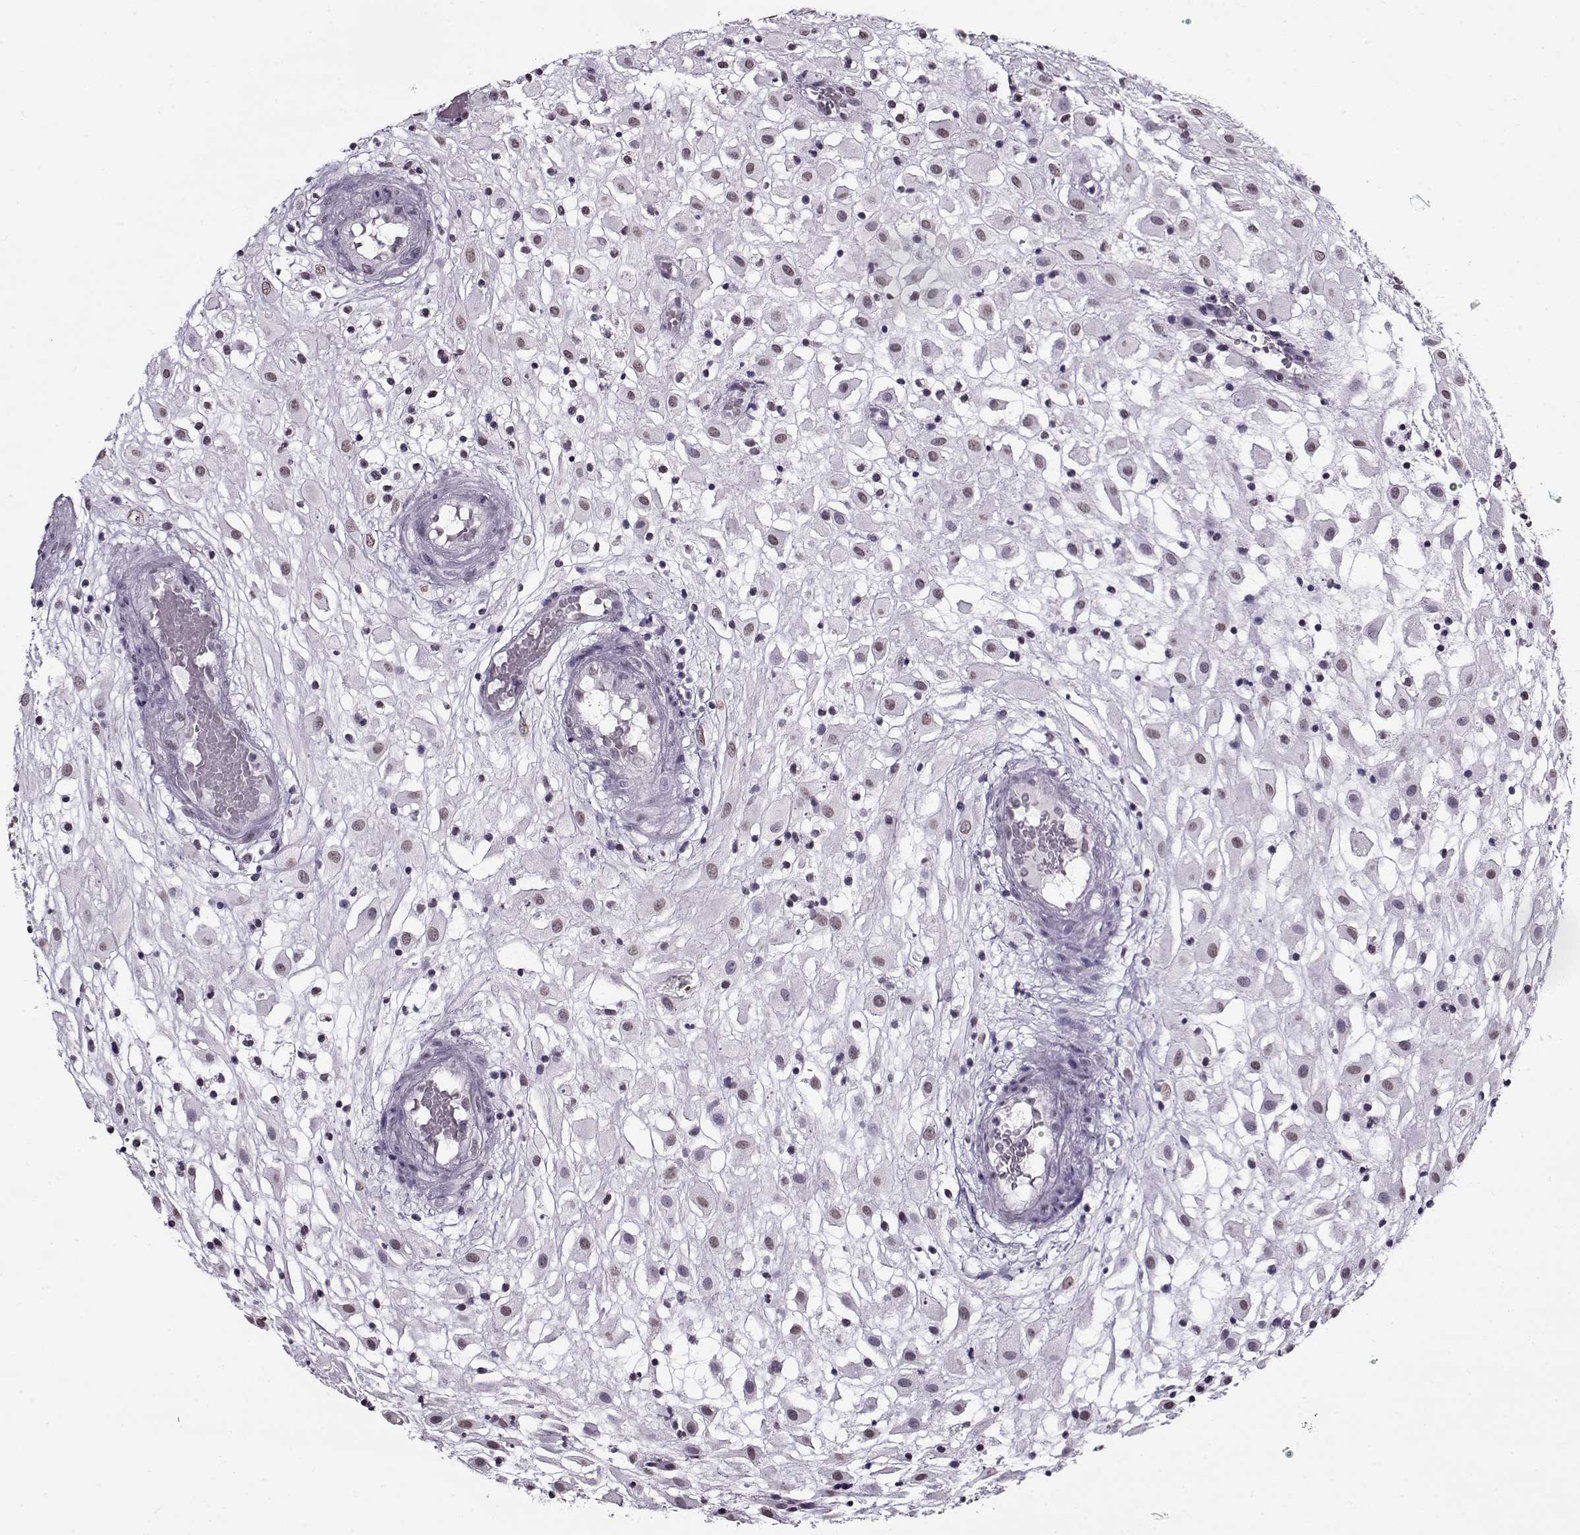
{"staining": {"intensity": "weak", "quantity": "<25%", "location": "nuclear"}, "tissue": "placenta", "cell_type": "Decidual cells", "image_type": "normal", "snomed": [{"axis": "morphology", "description": "Normal tissue, NOS"}, {"axis": "topography", "description": "Placenta"}], "caption": "Placenta was stained to show a protein in brown. There is no significant positivity in decidual cells. (DAB IHC with hematoxylin counter stain).", "gene": "PRMT8", "patient": {"sex": "female", "age": 24}}